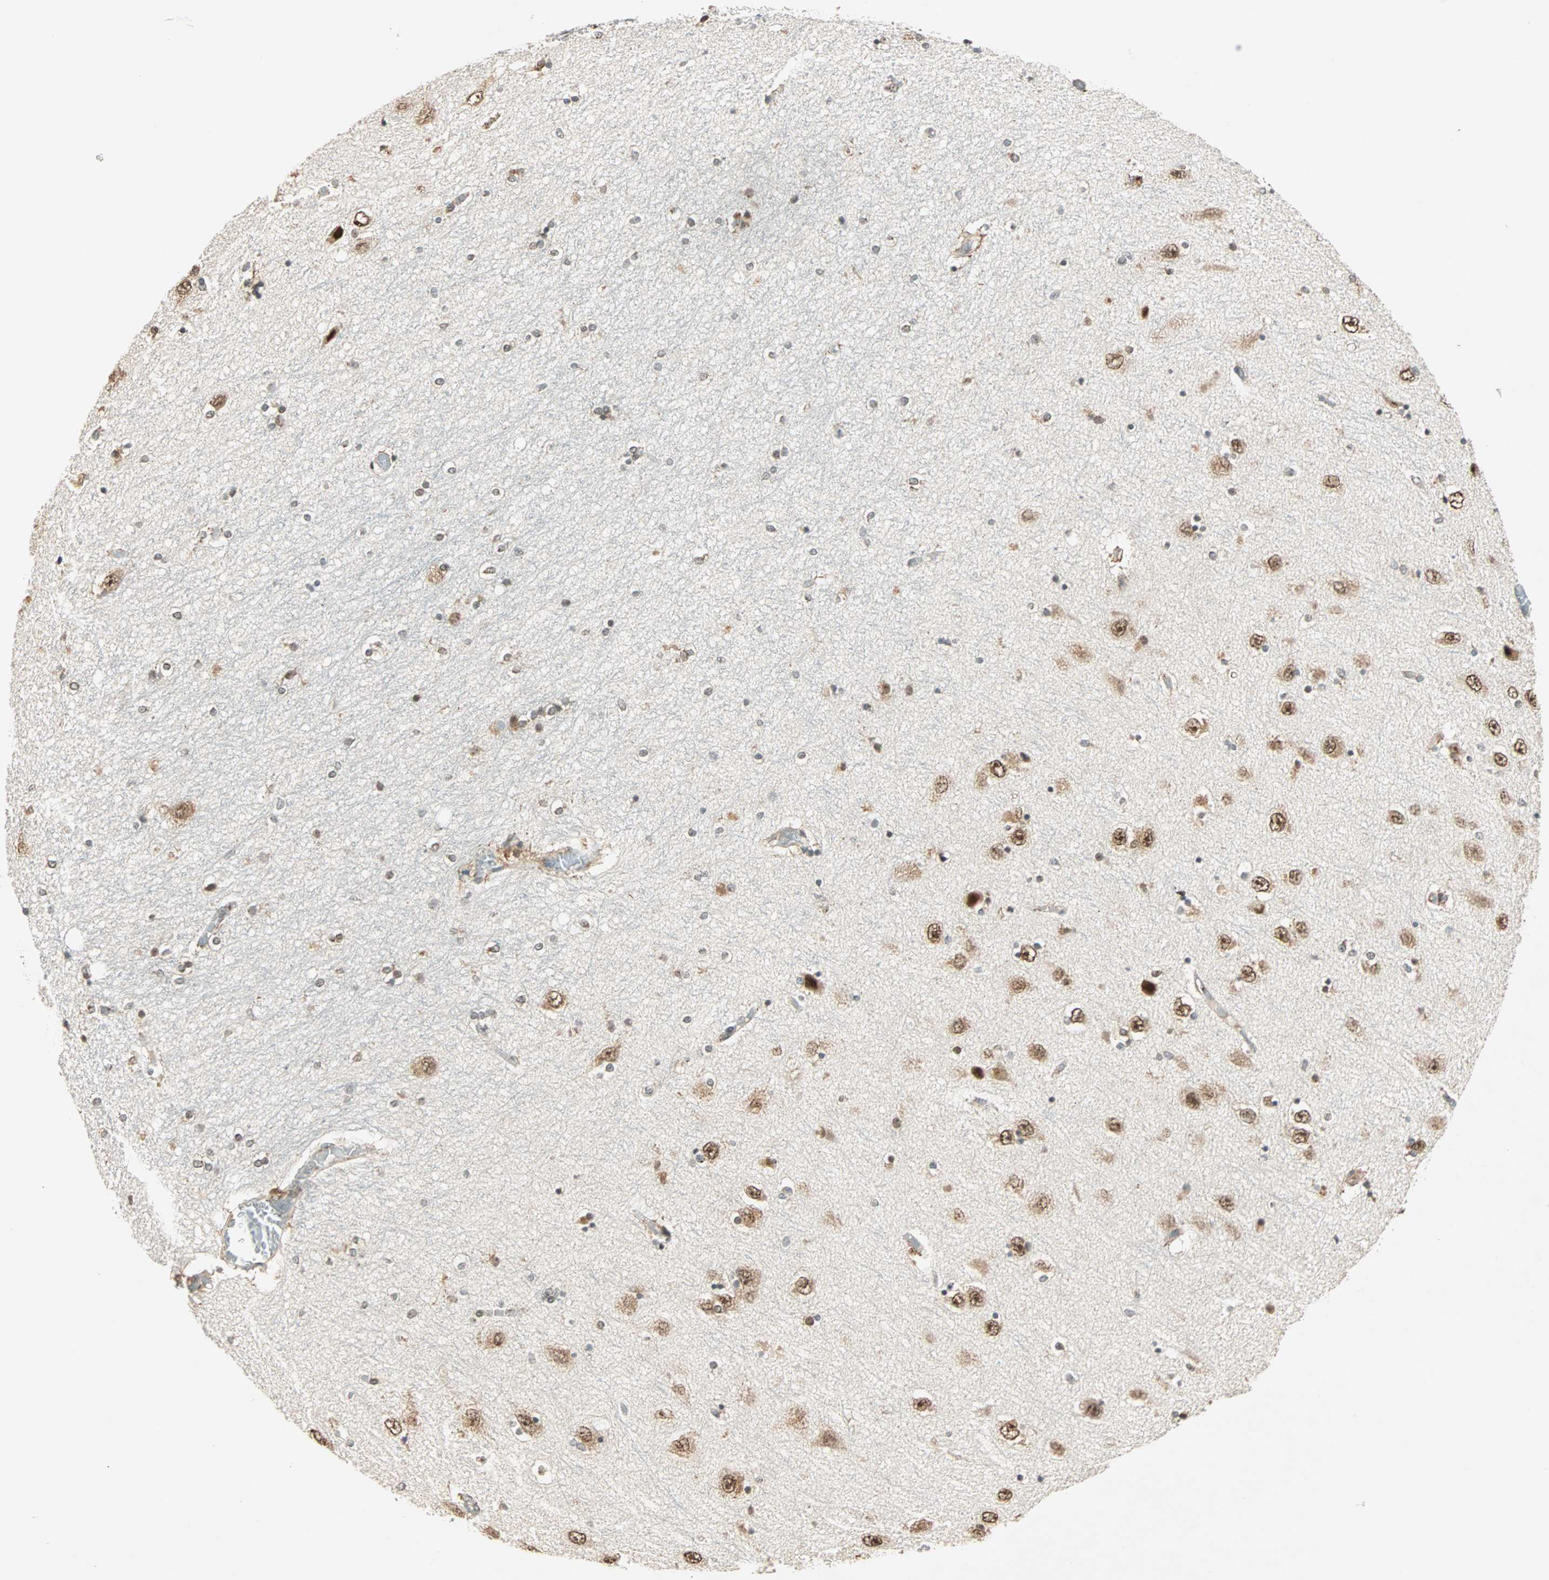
{"staining": {"intensity": "moderate", "quantity": "25%-75%", "location": "nuclear"}, "tissue": "hippocampus", "cell_type": "Glial cells", "image_type": "normal", "snomed": [{"axis": "morphology", "description": "Normal tissue, NOS"}, {"axis": "topography", "description": "Hippocampus"}], "caption": "IHC micrograph of normal hippocampus: human hippocampus stained using immunohistochemistry (IHC) displays medium levels of moderate protein expression localized specifically in the nuclear of glial cells, appearing as a nuclear brown color.", "gene": "PRDM2", "patient": {"sex": "female", "age": 54}}